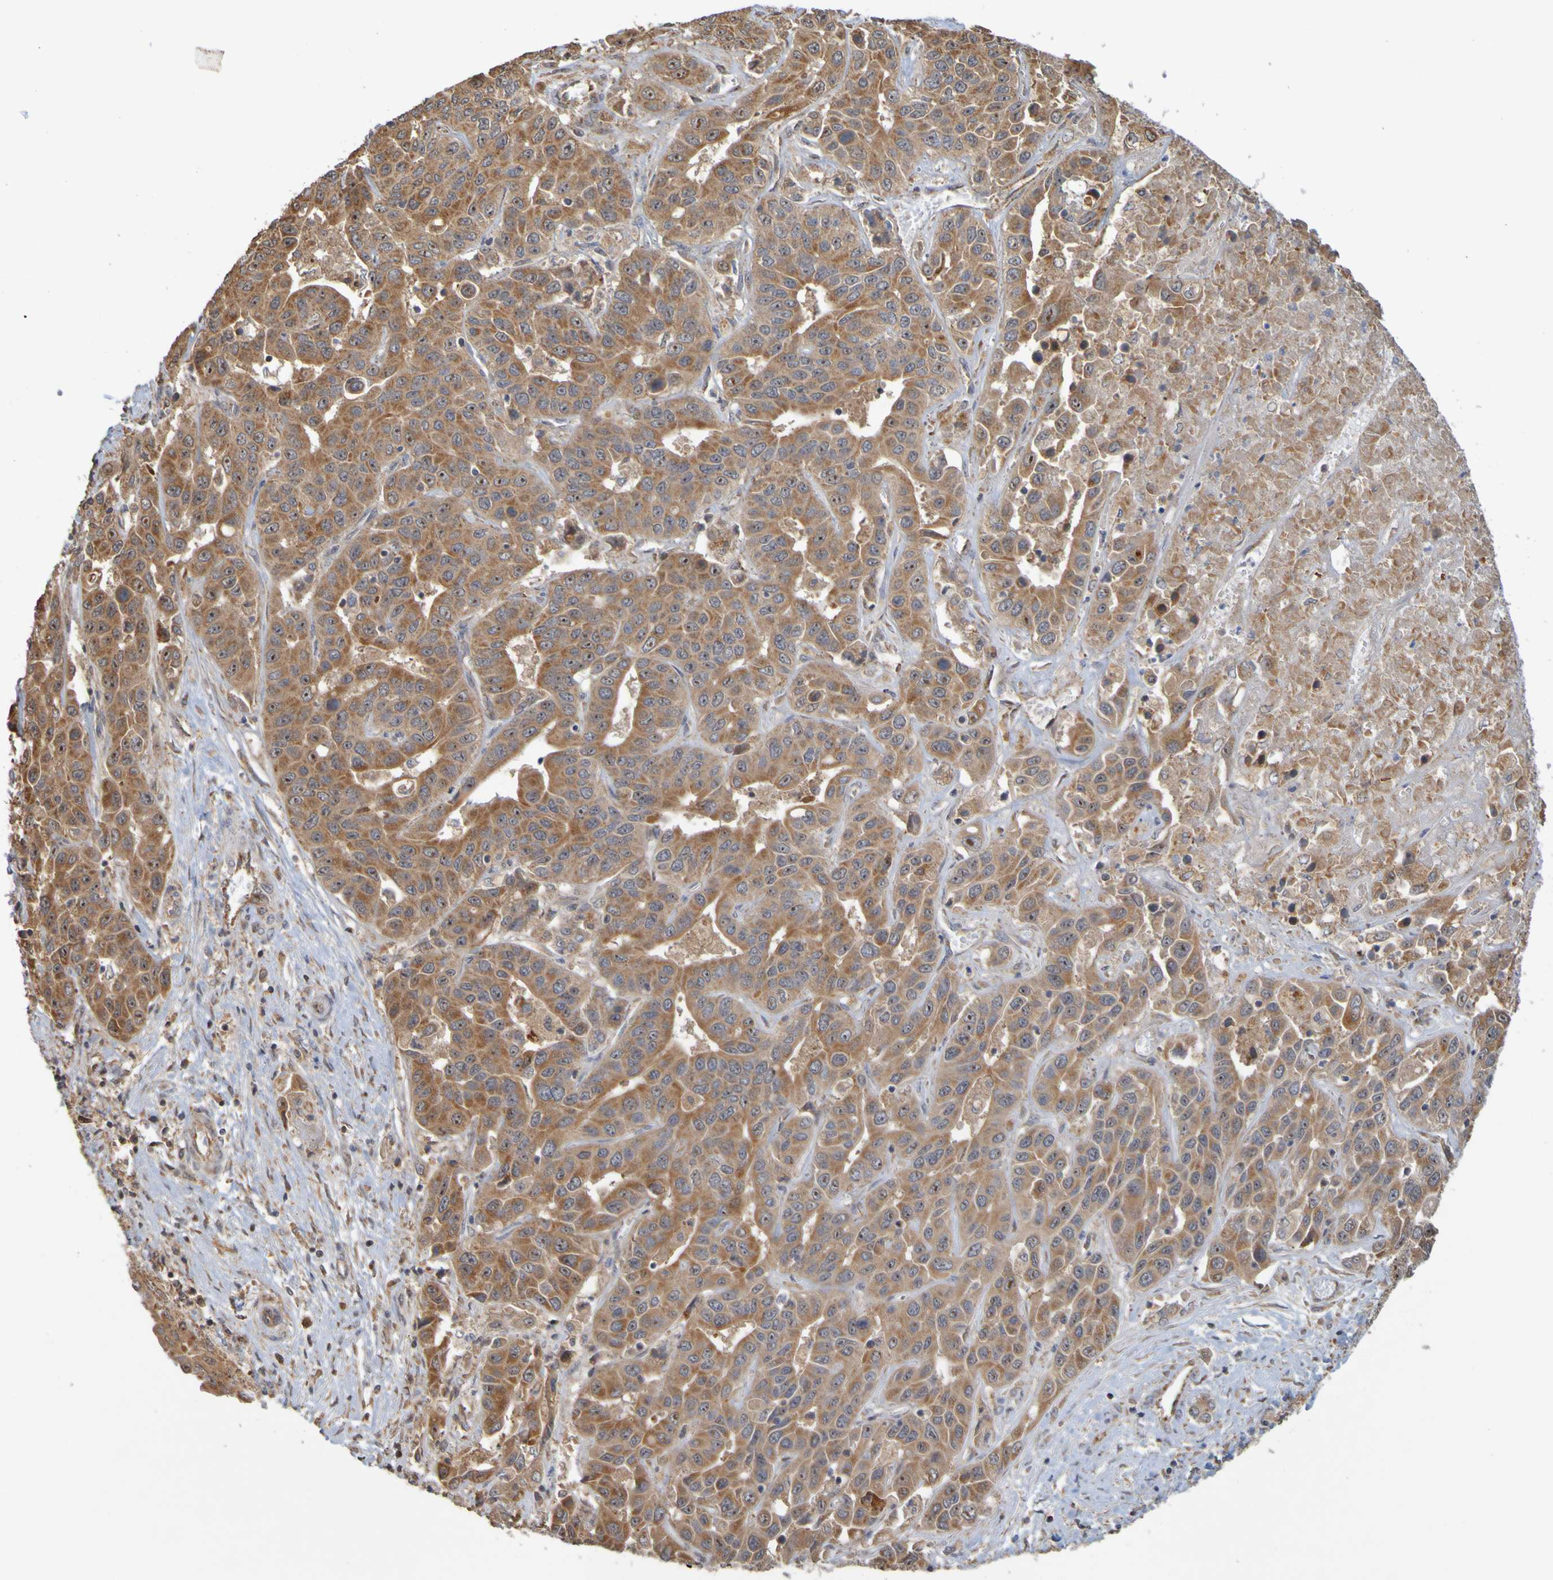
{"staining": {"intensity": "moderate", "quantity": ">75%", "location": "cytoplasmic/membranous,nuclear"}, "tissue": "liver cancer", "cell_type": "Tumor cells", "image_type": "cancer", "snomed": [{"axis": "morphology", "description": "Cholangiocarcinoma"}, {"axis": "topography", "description": "Liver"}], "caption": "Immunohistochemical staining of human liver cancer (cholangiocarcinoma) reveals moderate cytoplasmic/membranous and nuclear protein expression in approximately >75% of tumor cells.", "gene": "TMBIM1", "patient": {"sex": "female", "age": 52}}